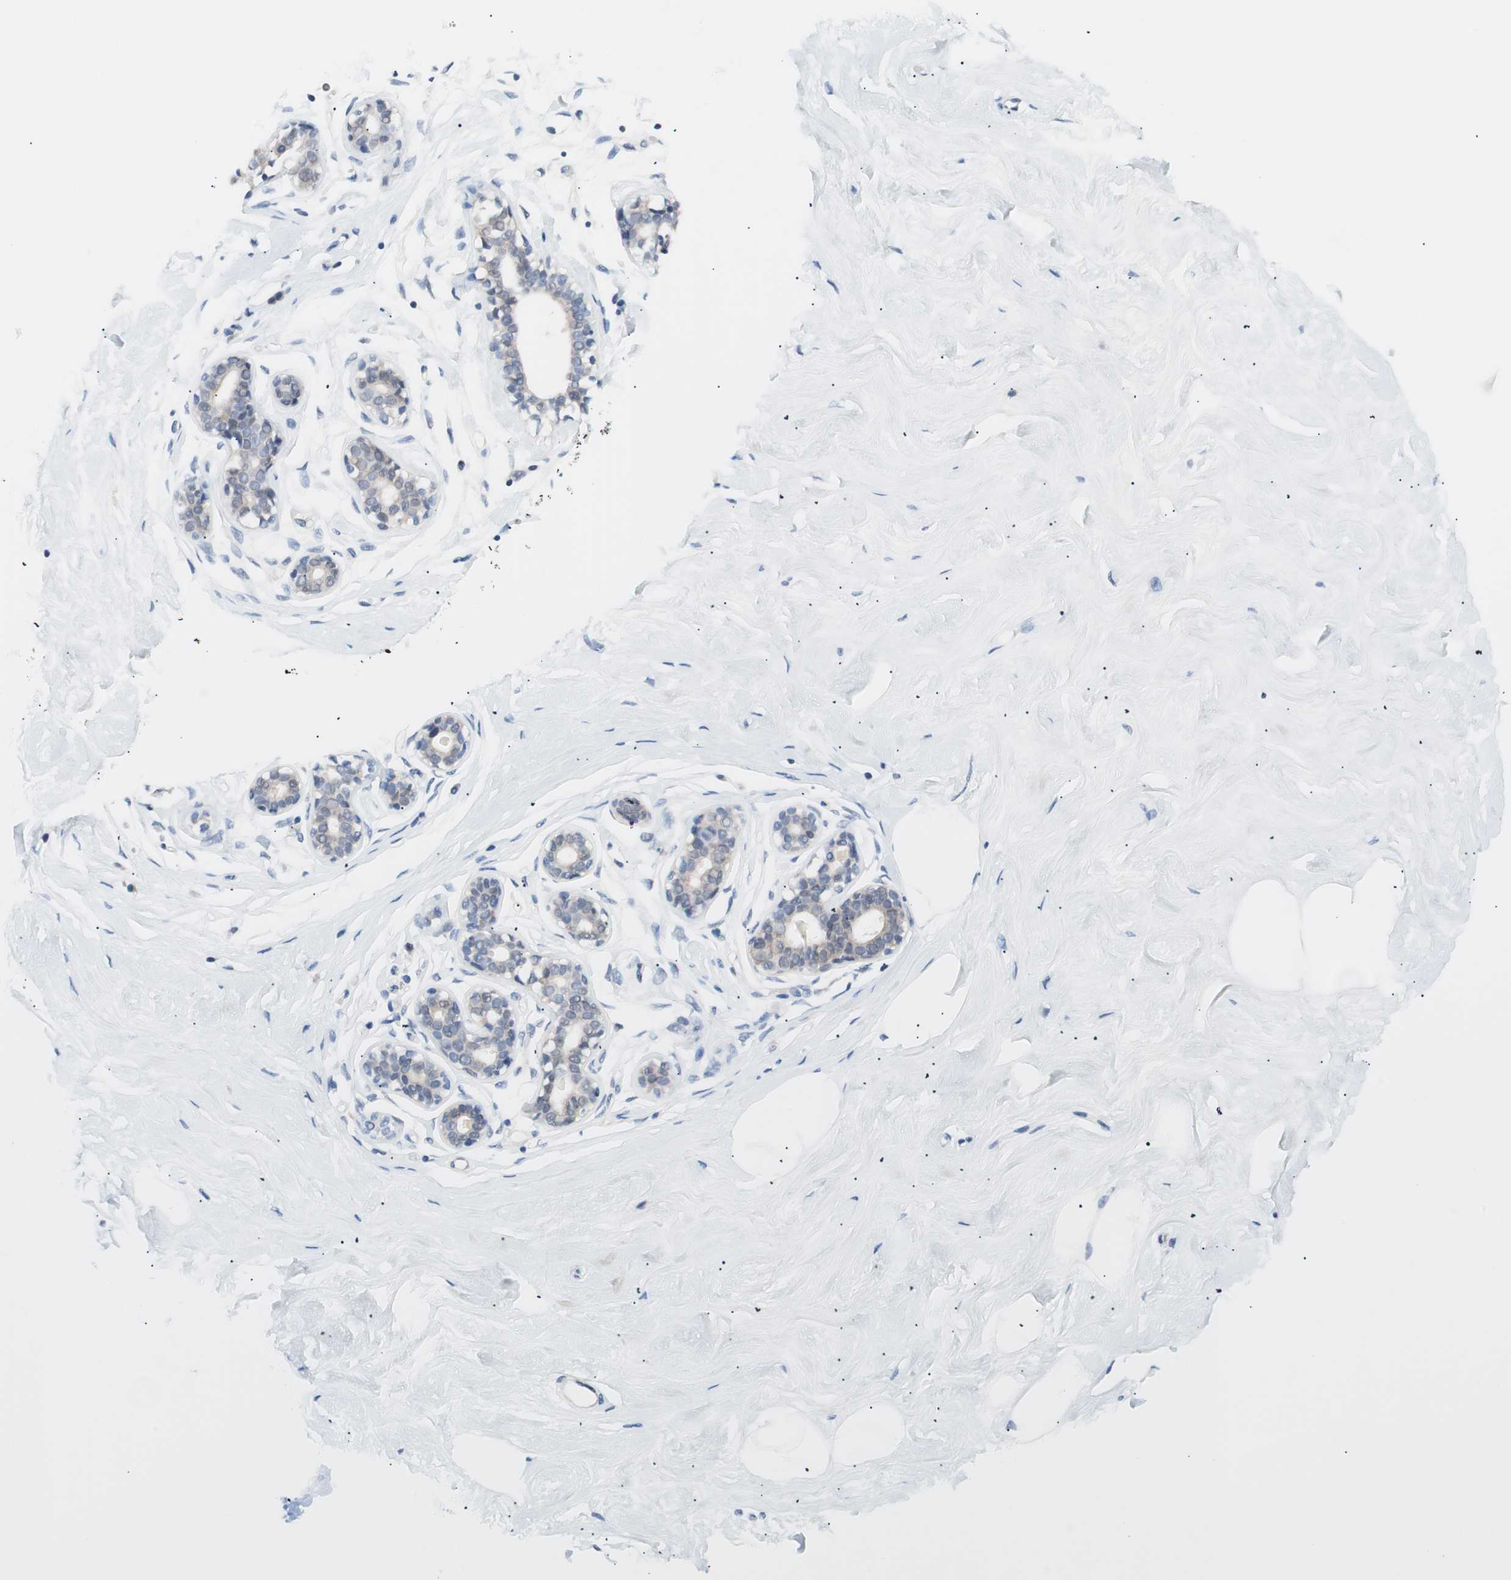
{"staining": {"intensity": "negative", "quantity": "none", "location": "none"}, "tissue": "breast", "cell_type": "Adipocytes", "image_type": "normal", "snomed": [{"axis": "morphology", "description": "Normal tissue, NOS"}, {"axis": "topography", "description": "Breast"}], "caption": "Immunohistochemistry image of normal human breast stained for a protein (brown), which shows no expression in adipocytes.", "gene": "VIL1", "patient": {"sex": "female", "age": 23}}